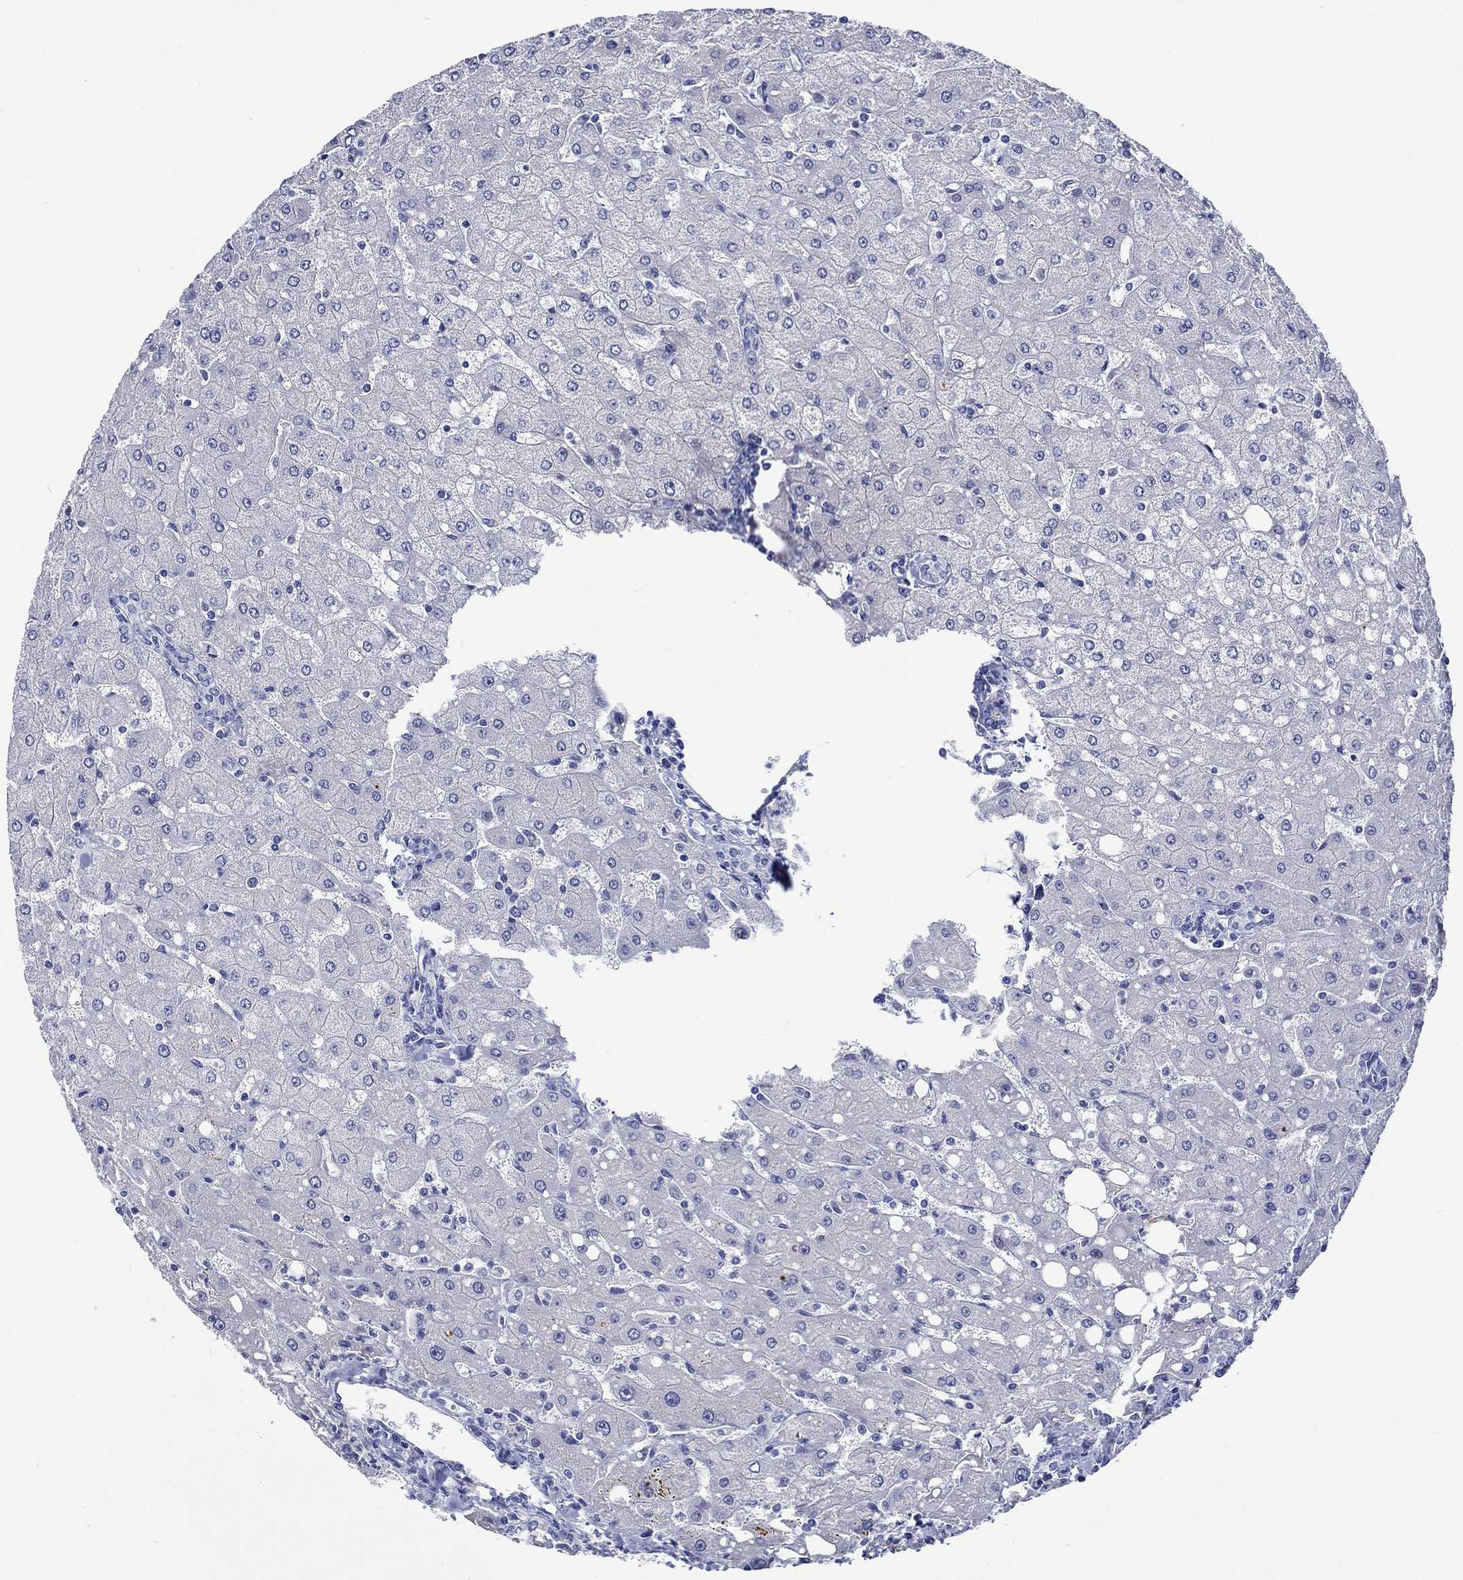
{"staining": {"intensity": "negative", "quantity": "none", "location": "none"}, "tissue": "liver", "cell_type": "Cholangiocytes", "image_type": "normal", "snomed": [{"axis": "morphology", "description": "Normal tissue, NOS"}, {"axis": "topography", "description": "Liver"}], "caption": "Immunohistochemistry (IHC) histopathology image of benign liver: liver stained with DAB (3,3'-diaminobenzidine) displays no significant protein expression in cholangiocytes.", "gene": "KLHL35", "patient": {"sex": "female", "age": 53}}